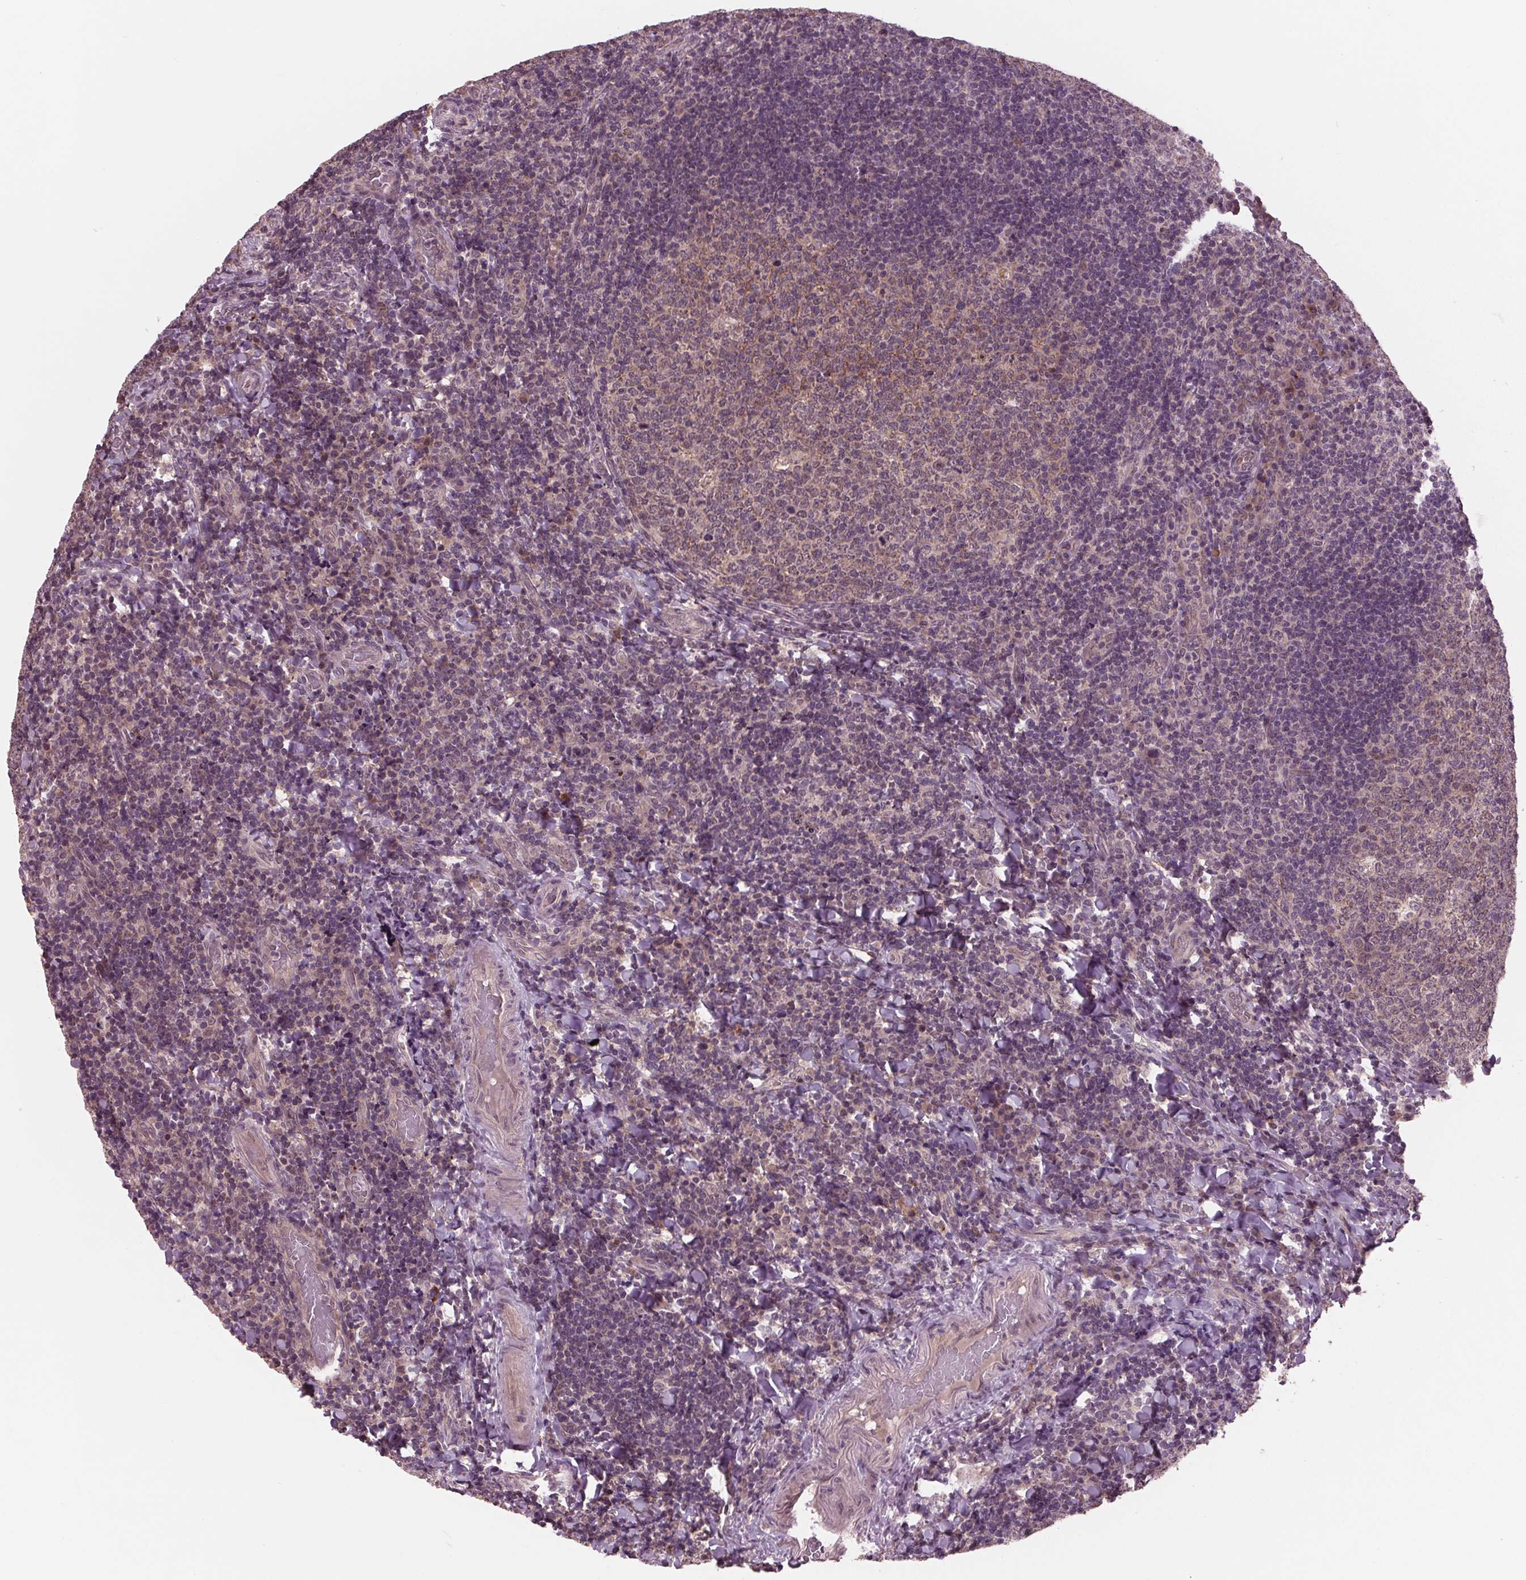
{"staining": {"intensity": "weak", "quantity": "<25%", "location": "cytoplasmic/membranous"}, "tissue": "tonsil", "cell_type": "Germinal center cells", "image_type": "normal", "snomed": [{"axis": "morphology", "description": "Normal tissue, NOS"}, {"axis": "topography", "description": "Tonsil"}], "caption": "This photomicrograph is of normal tonsil stained with immunohistochemistry to label a protein in brown with the nuclei are counter-stained blue. There is no staining in germinal center cells.", "gene": "MAPK8", "patient": {"sex": "male", "age": 17}}